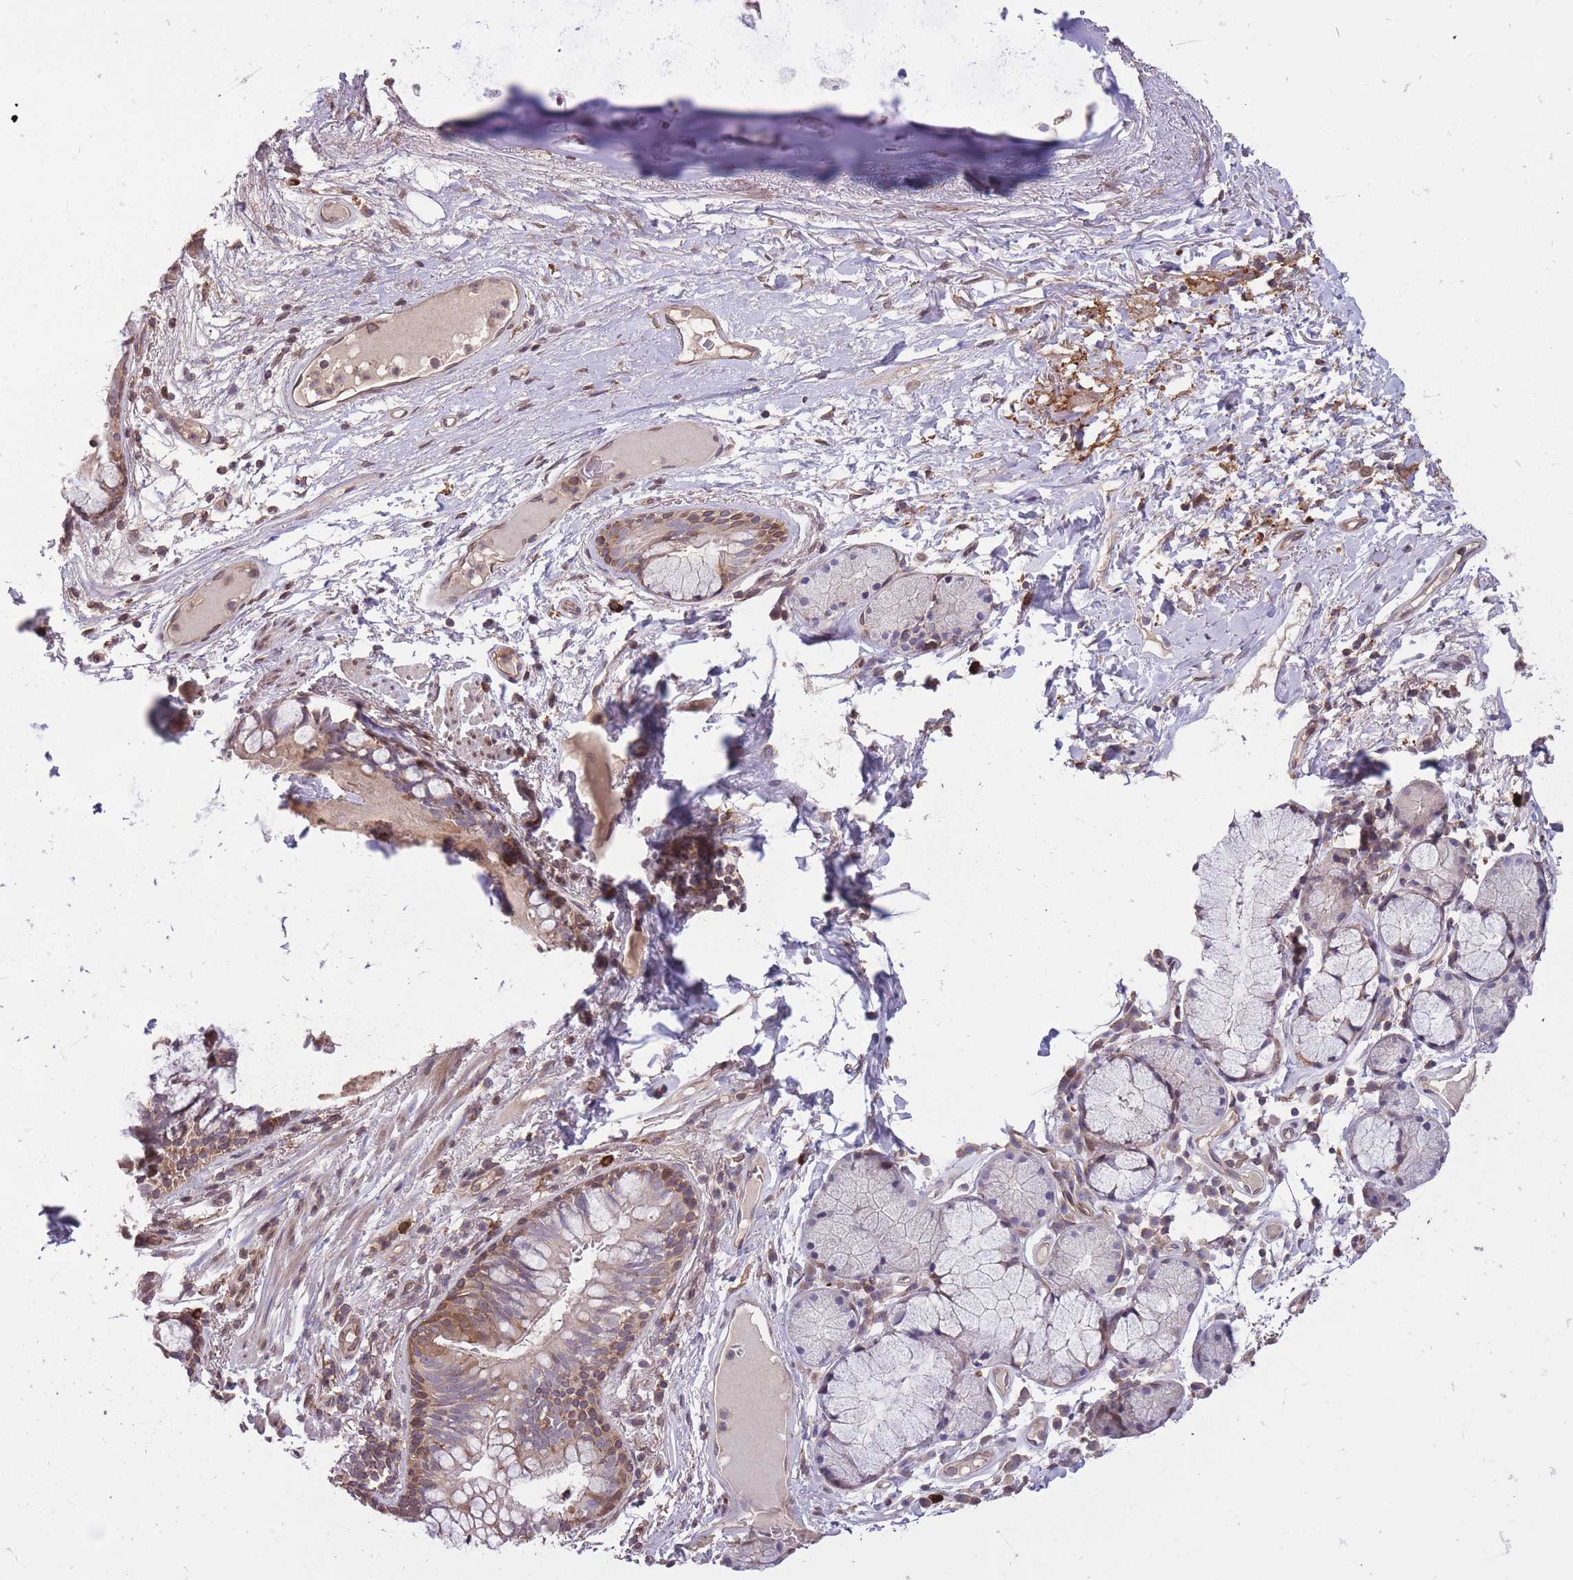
{"staining": {"intensity": "moderate", "quantity": "25%-75%", "location": "cytoplasmic/membranous"}, "tissue": "bronchus", "cell_type": "Respiratory epithelial cells", "image_type": "normal", "snomed": [{"axis": "morphology", "description": "Normal tissue, NOS"}, {"axis": "topography", "description": "Bronchus"}], "caption": "Moderate cytoplasmic/membranous protein positivity is identified in about 25%-75% of respiratory epithelial cells in bronchus. The staining was performed using DAB, with brown indicating positive protein expression. Nuclei are stained blue with hematoxylin.", "gene": "TET3", "patient": {"sex": "male", "age": 70}}